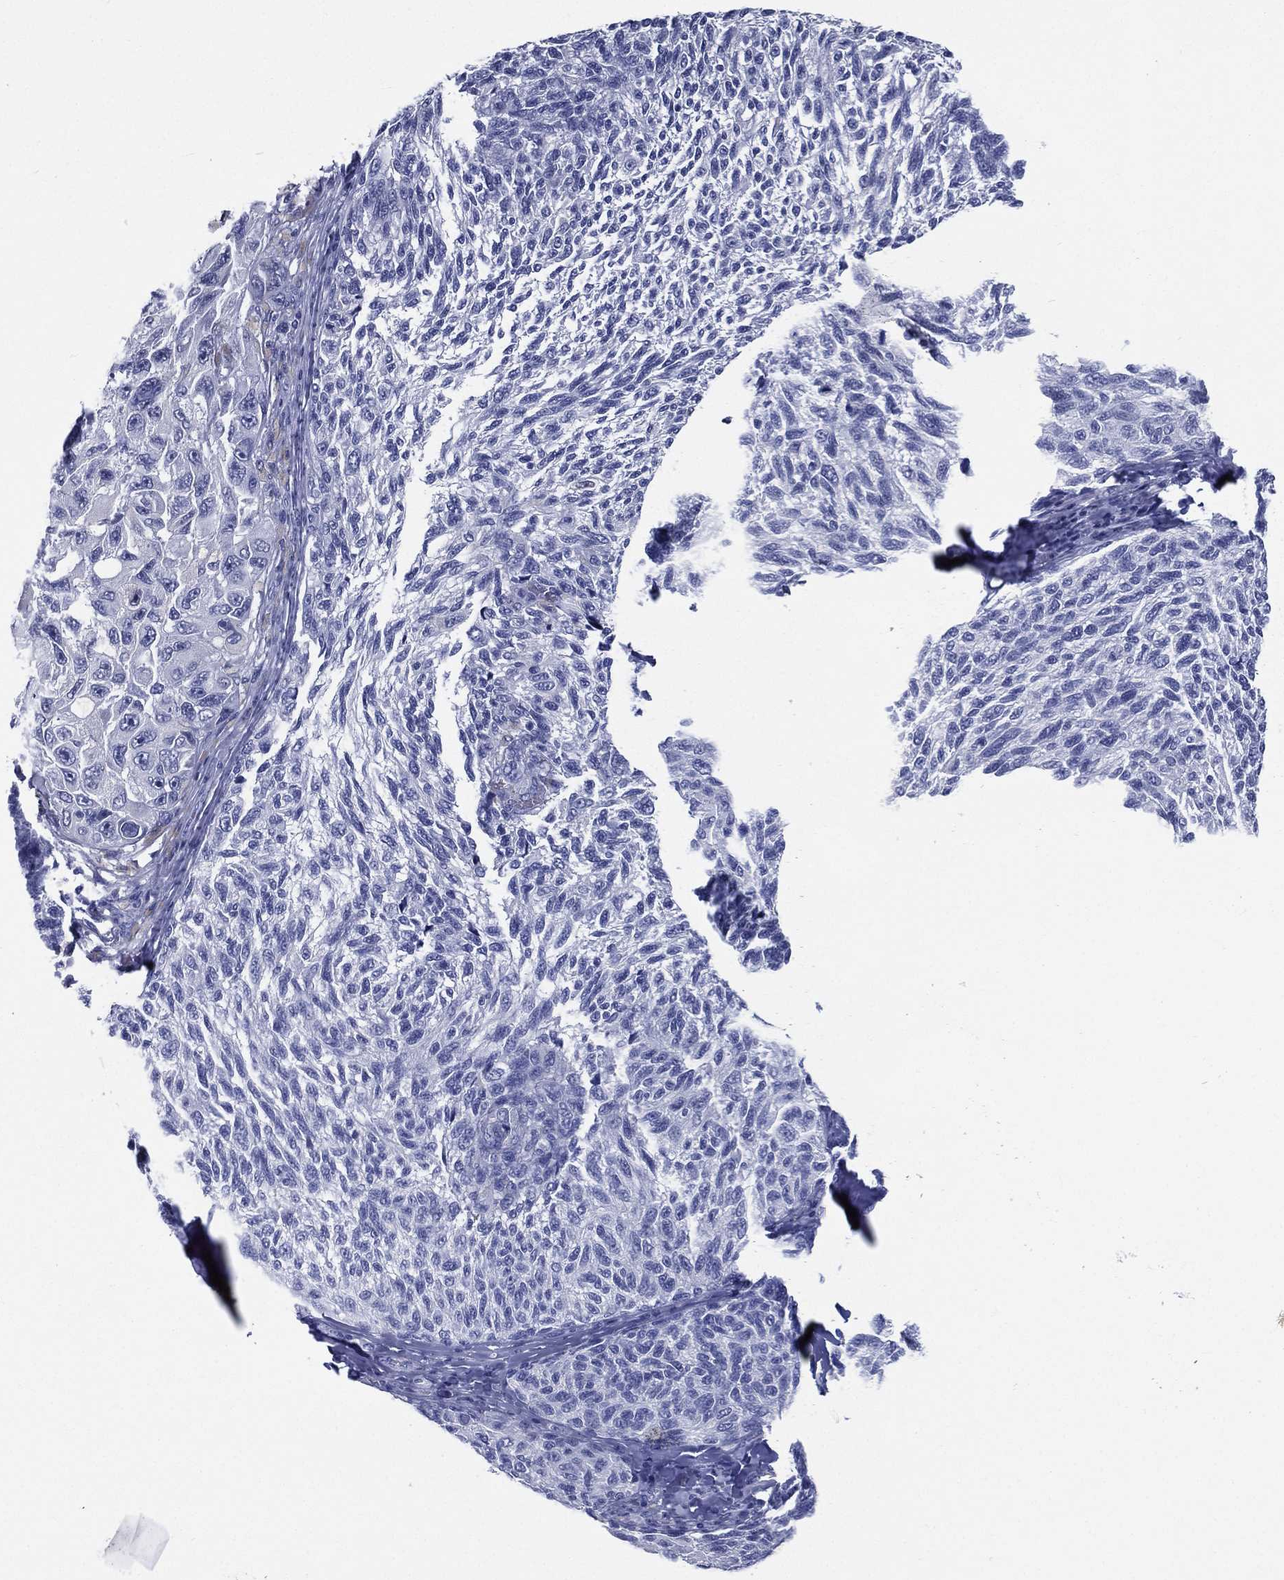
{"staining": {"intensity": "negative", "quantity": "none", "location": "none"}, "tissue": "melanoma", "cell_type": "Tumor cells", "image_type": "cancer", "snomed": [{"axis": "morphology", "description": "Malignant melanoma, NOS"}, {"axis": "topography", "description": "Skin"}], "caption": "Immunohistochemistry histopathology image of human melanoma stained for a protein (brown), which demonstrates no staining in tumor cells. (DAB (3,3'-diaminobenzidine) IHC visualized using brightfield microscopy, high magnification).", "gene": "RSPH4A", "patient": {"sex": "female", "age": 73}}